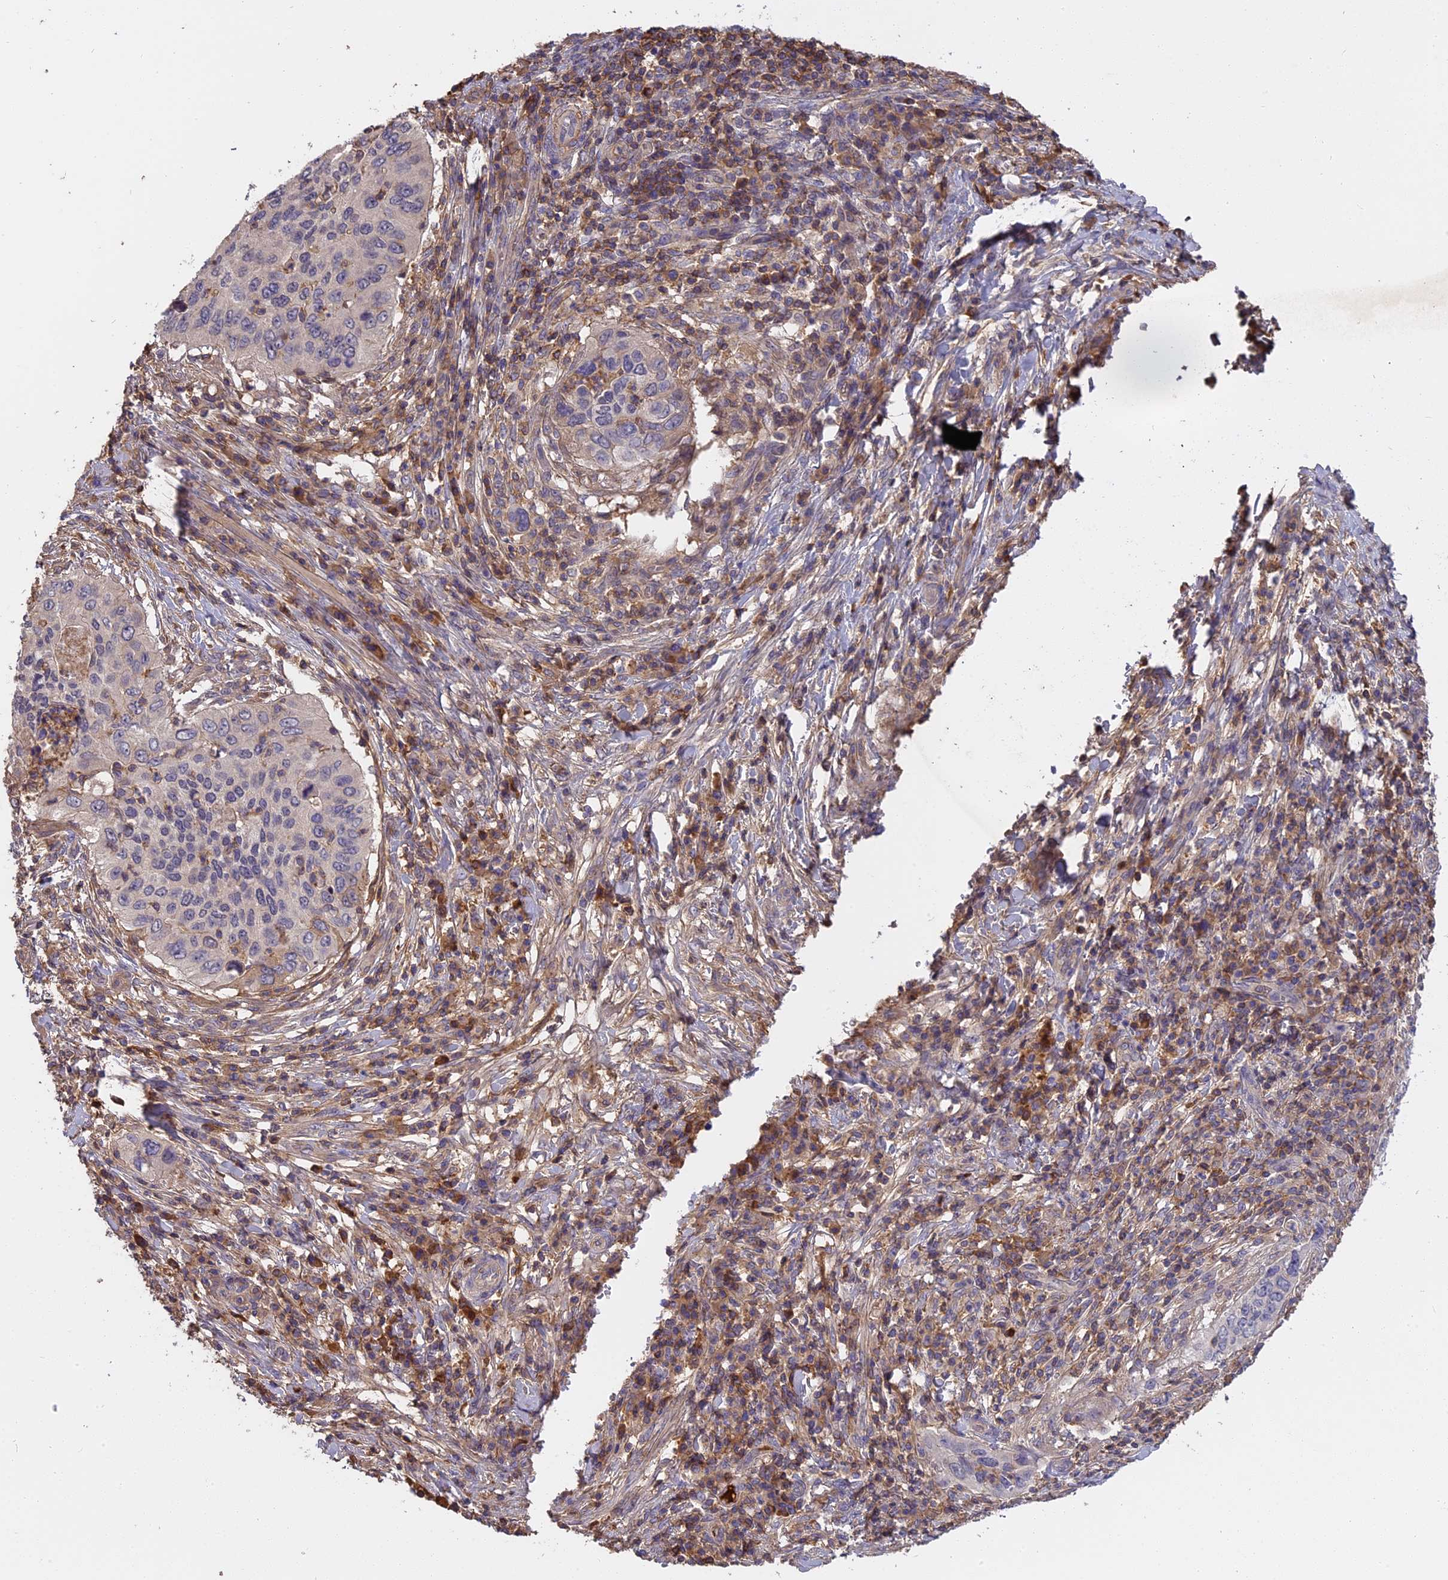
{"staining": {"intensity": "negative", "quantity": "none", "location": "none"}, "tissue": "cervical cancer", "cell_type": "Tumor cells", "image_type": "cancer", "snomed": [{"axis": "morphology", "description": "Squamous cell carcinoma, NOS"}, {"axis": "topography", "description": "Cervix"}], "caption": "High magnification brightfield microscopy of cervical cancer (squamous cell carcinoma) stained with DAB (3,3'-diaminobenzidine) (brown) and counterstained with hematoxylin (blue): tumor cells show no significant expression.", "gene": "CFAP119", "patient": {"sex": "female", "age": 38}}